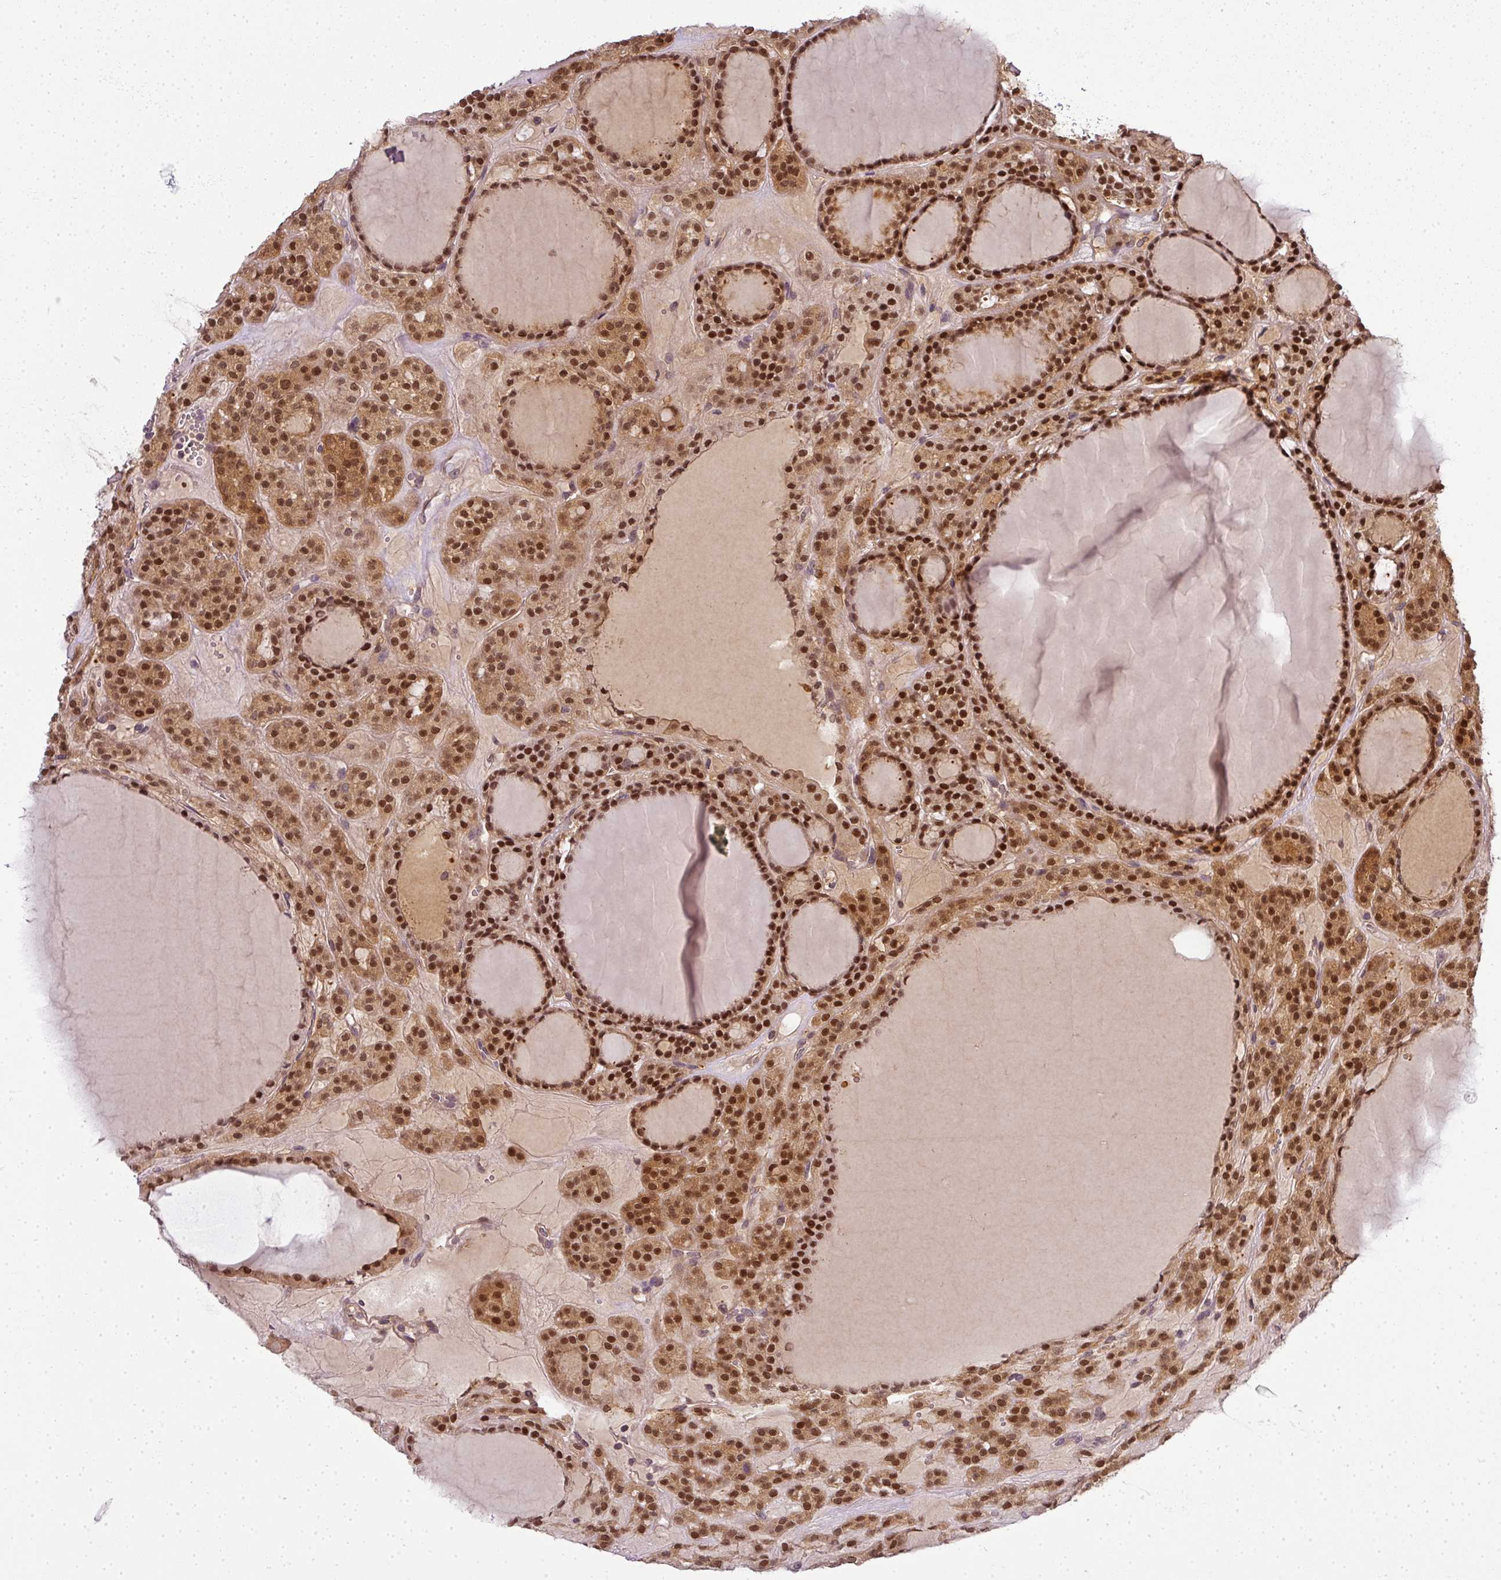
{"staining": {"intensity": "strong", "quantity": ">75%", "location": "cytoplasmic/membranous,nuclear"}, "tissue": "thyroid cancer", "cell_type": "Tumor cells", "image_type": "cancer", "snomed": [{"axis": "morphology", "description": "Follicular adenoma carcinoma, NOS"}, {"axis": "topography", "description": "Thyroid gland"}], "caption": "A high amount of strong cytoplasmic/membranous and nuclear positivity is appreciated in approximately >75% of tumor cells in follicular adenoma carcinoma (thyroid) tissue. (IHC, brightfield microscopy, high magnification).", "gene": "ADH5", "patient": {"sex": "female", "age": 63}}